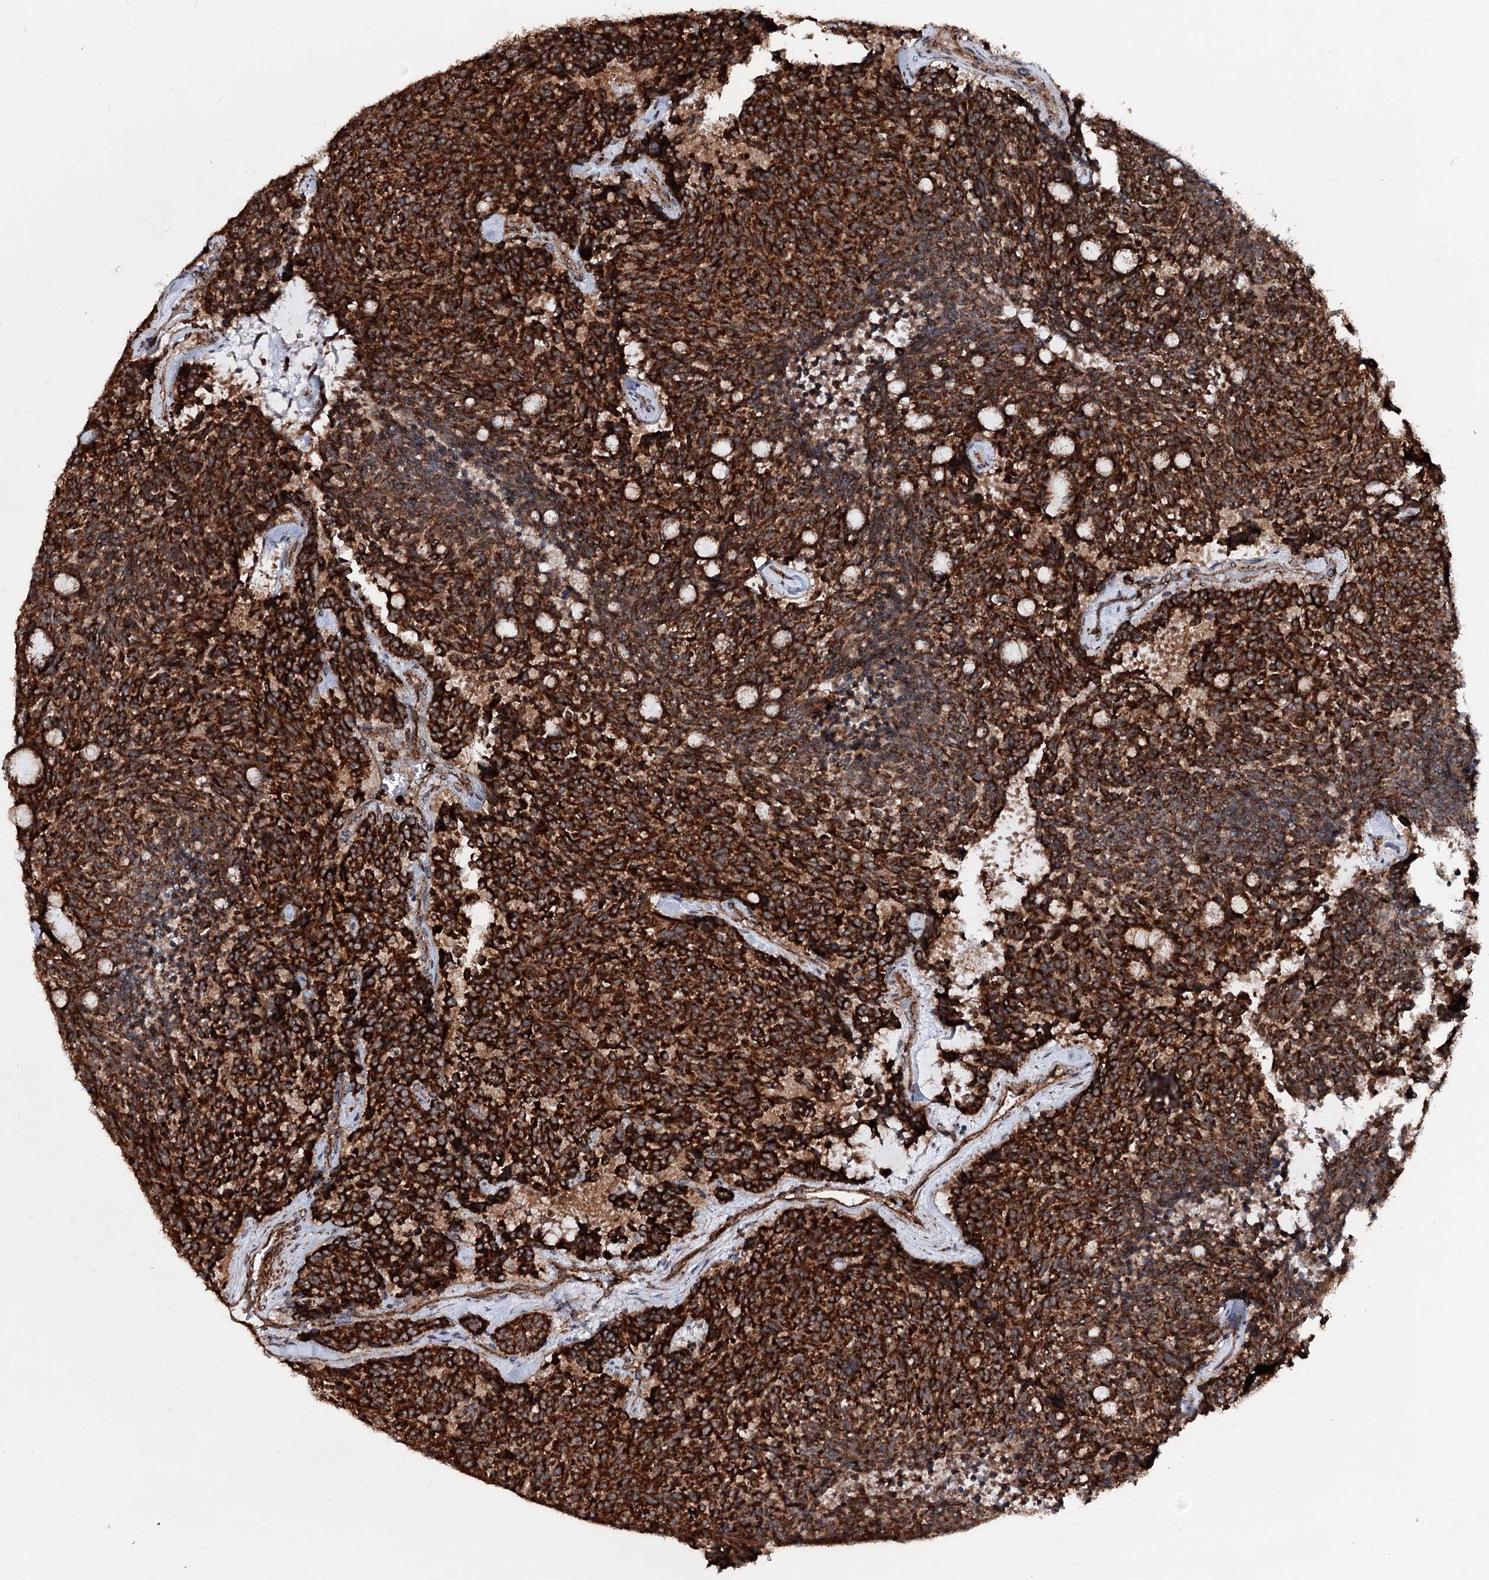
{"staining": {"intensity": "strong", "quantity": ">75%", "location": "cytoplasmic/membranous"}, "tissue": "carcinoid", "cell_type": "Tumor cells", "image_type": "cancer", "snomed": [{"axis": "morphology", "description": "Carcinoid, malignant, NOS"}, {"axis": "topography", "description": "Pancreas"}], "caption": "Immunohistochemical staining of human carcinoid shows strong cytoplasmic/membranous protein expression in approximately >75% of tumor cells.", "gene": "FGFR1OP2", "patient": {"sex": "female", "age": 54}}